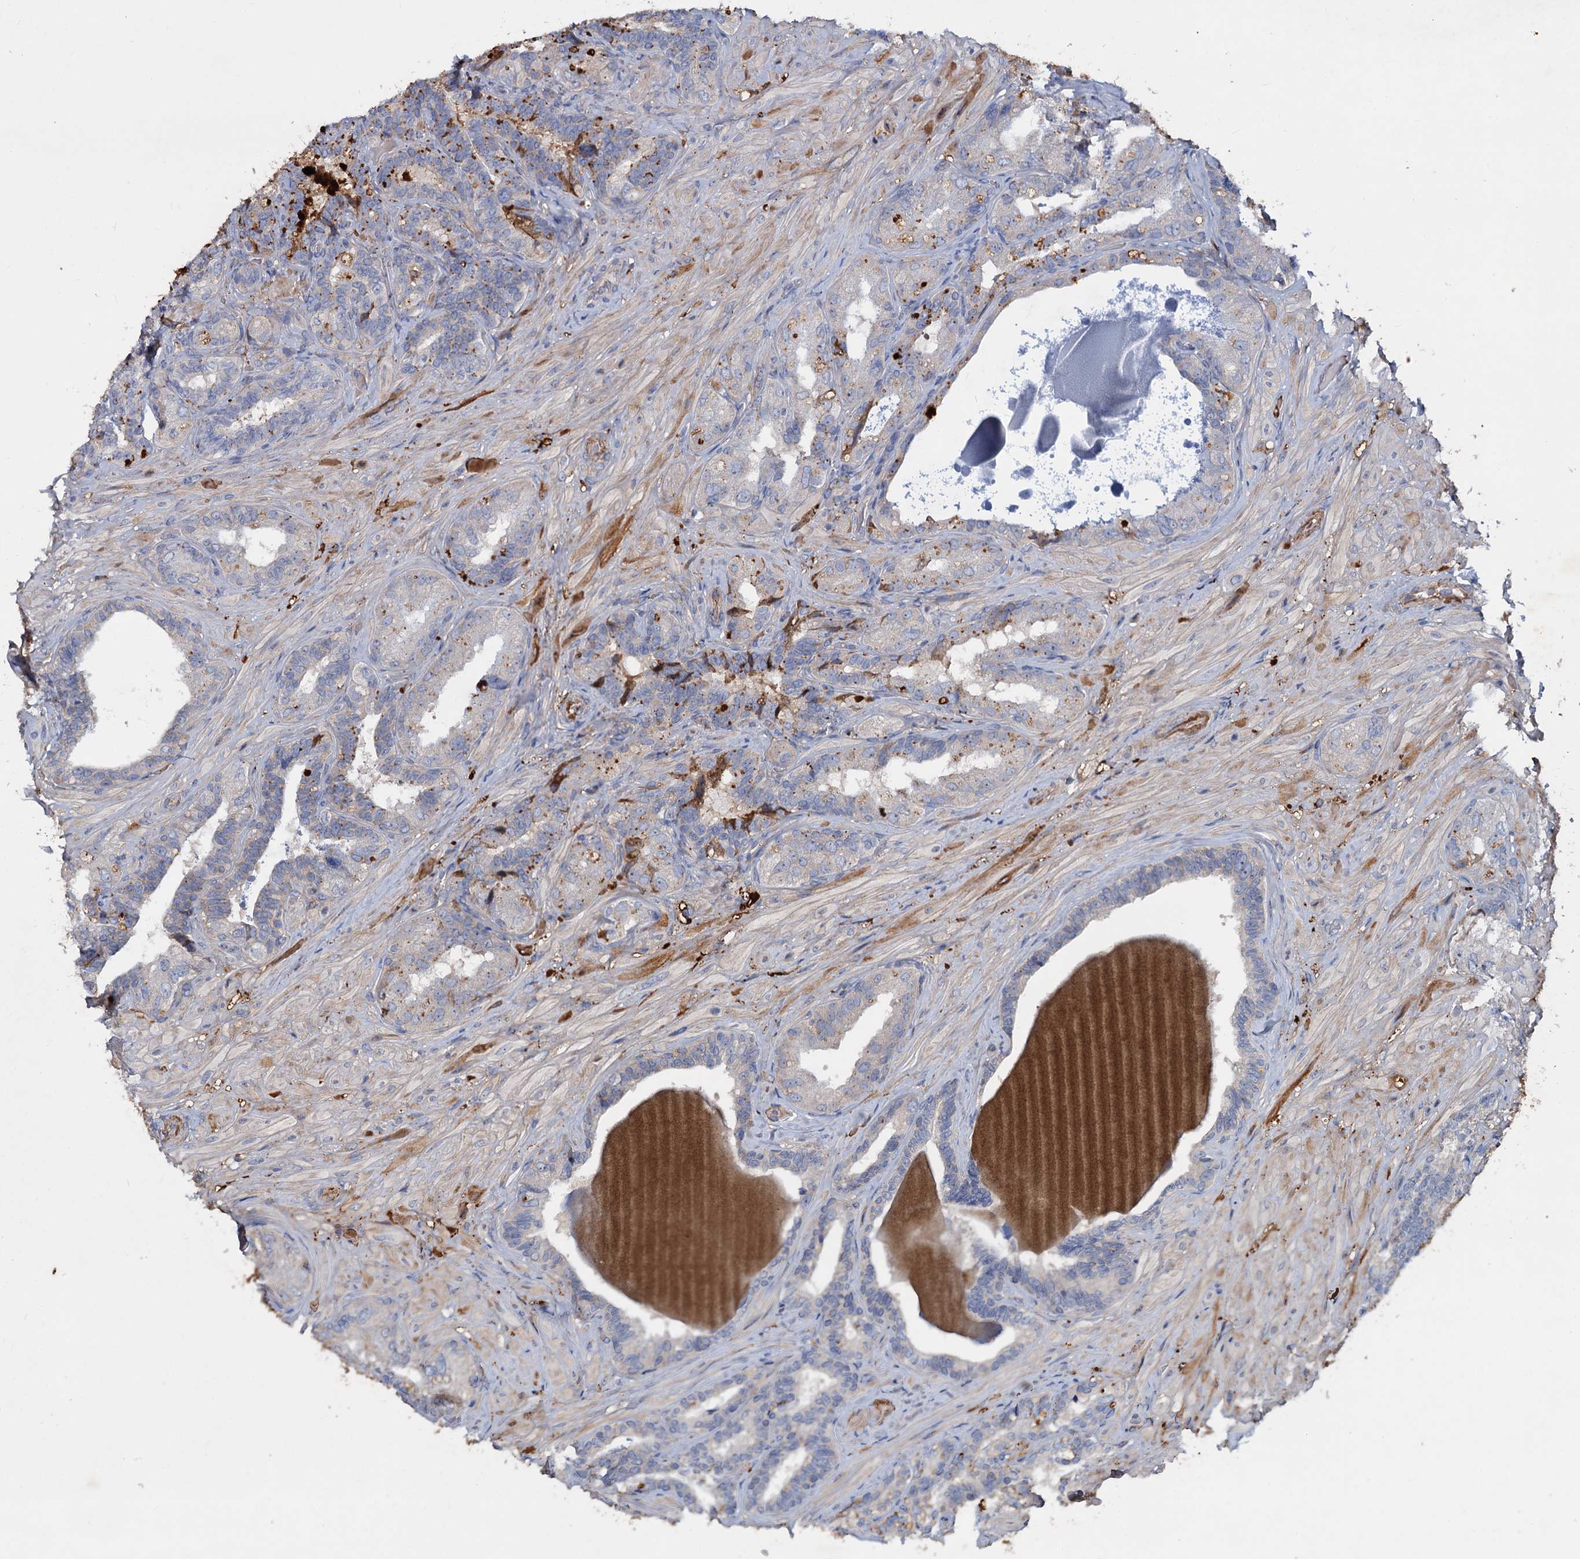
{"staining": {"intensity": "moderate", "quantity": "<25%", "location": "cytoplasmic/membranous"}, "tissue": "seminal vesicle", "cell_type": "Glandular cells", "image_type": "normal", "snomed": [{"axis": "morphology", "description": "Normal tissue, NOS"}, {"axis": "topography", "description": "Prostate and seminal vesicle, NOS"}, {"axis": "topography", "description": "Prostate"}, {"axis": "topography", "description": "Seminal veicle"}], "caption": "Glandular cells show low levels of moderate cytoplasmic/membranous expression in about <25% of cells in unremarkable human seminal vesicle.", "gene": "CHRD", "patient": {"sex": "male", "age": 67}}